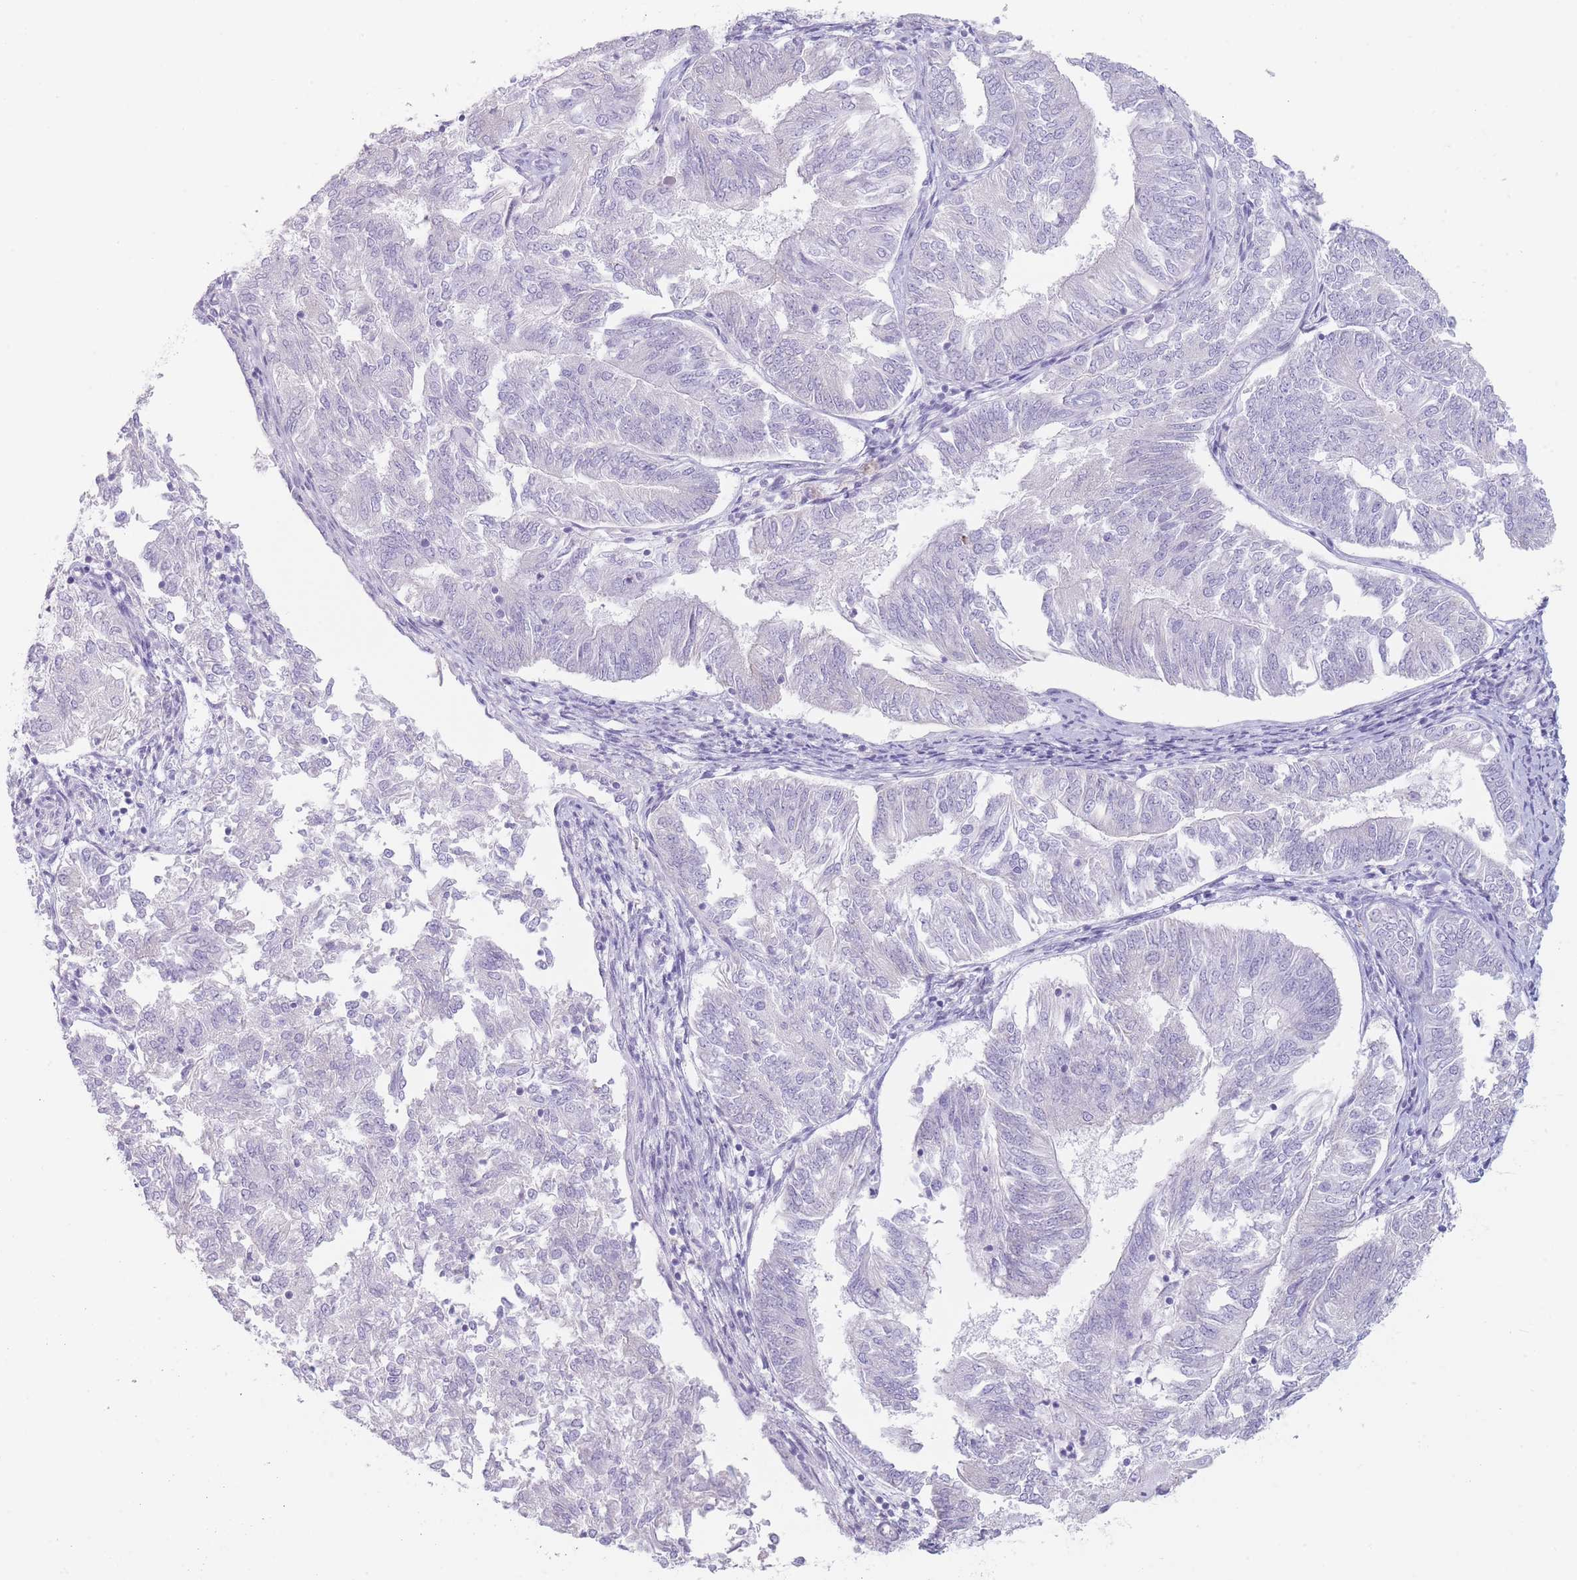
{"staining": {"intensity": "negative", "quantity": "none", "location": "none"}, "tissue": "endometrial cancer", "cell_type": "Tumor cells", "image_type": "cancer", "snomed": [{"axis": "morphology", "description": "Adenocarcinoma, NOS"}, {"axis": "topography", "description": "Endometrium"}], "caption": "Tumor cells are negative for protein expression in human endometrial adenocarcinoma.", "gene": "GPR12", "patient": {"sex": "female", "age": 58}}